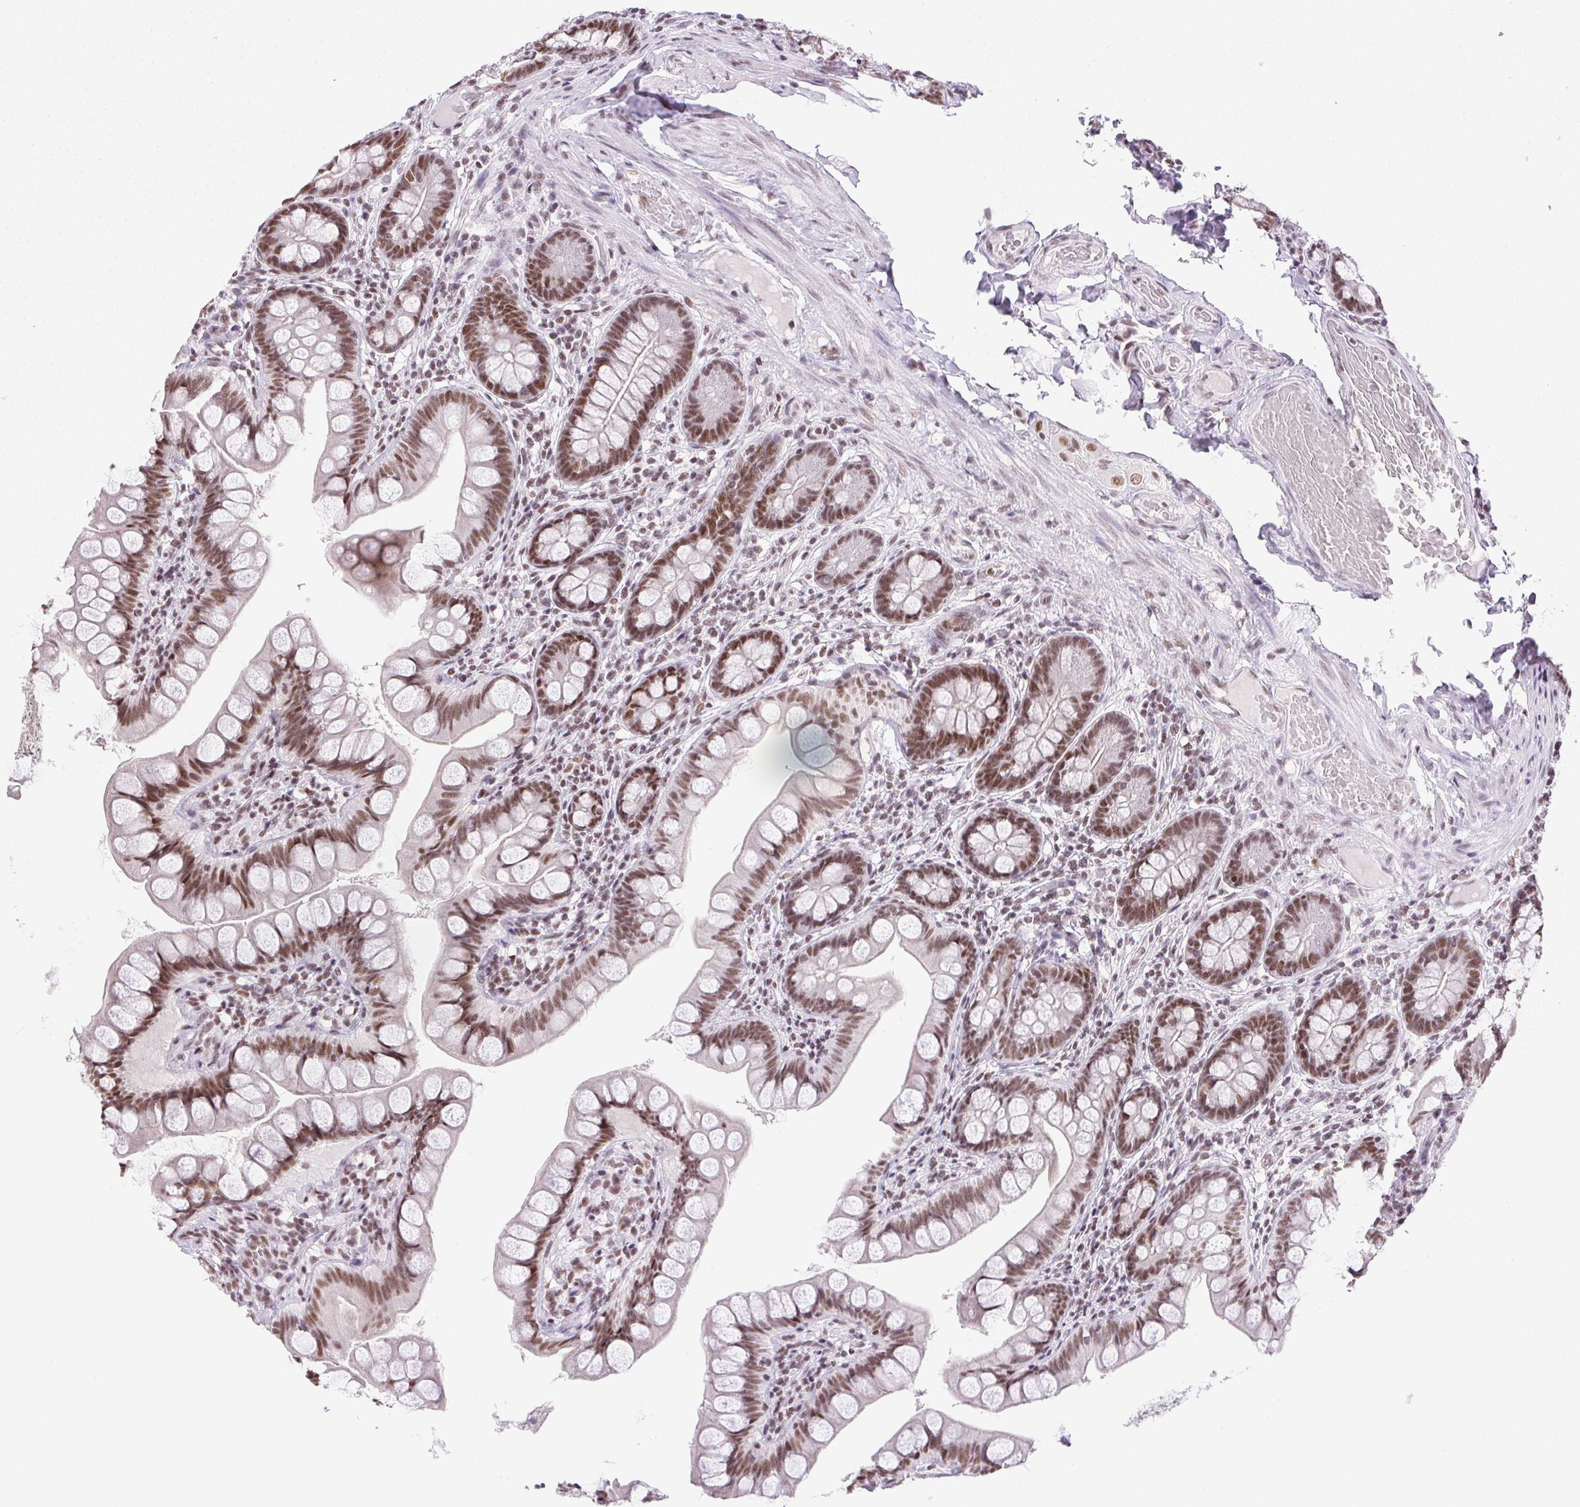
{"staining": {"intensity": "moderate", "quantity": ">75%", "location": "nuclear"}, "tissue": "small intestine", "cell_type": "Glandular cells", "image_type": "normal", "snomed": [{"axis": "morphology", "description": "Normal tissue, NOS"}, {"axis": "topography", "description": "Small intestine"}], "caption": "This is an image of immunohistochemistry staining of unremarkable small intestine, which shows moderate staining in the nuclear of glandular cells.", "gene": "TRA2B", "patient": {"sex": "male", "age": 70}}